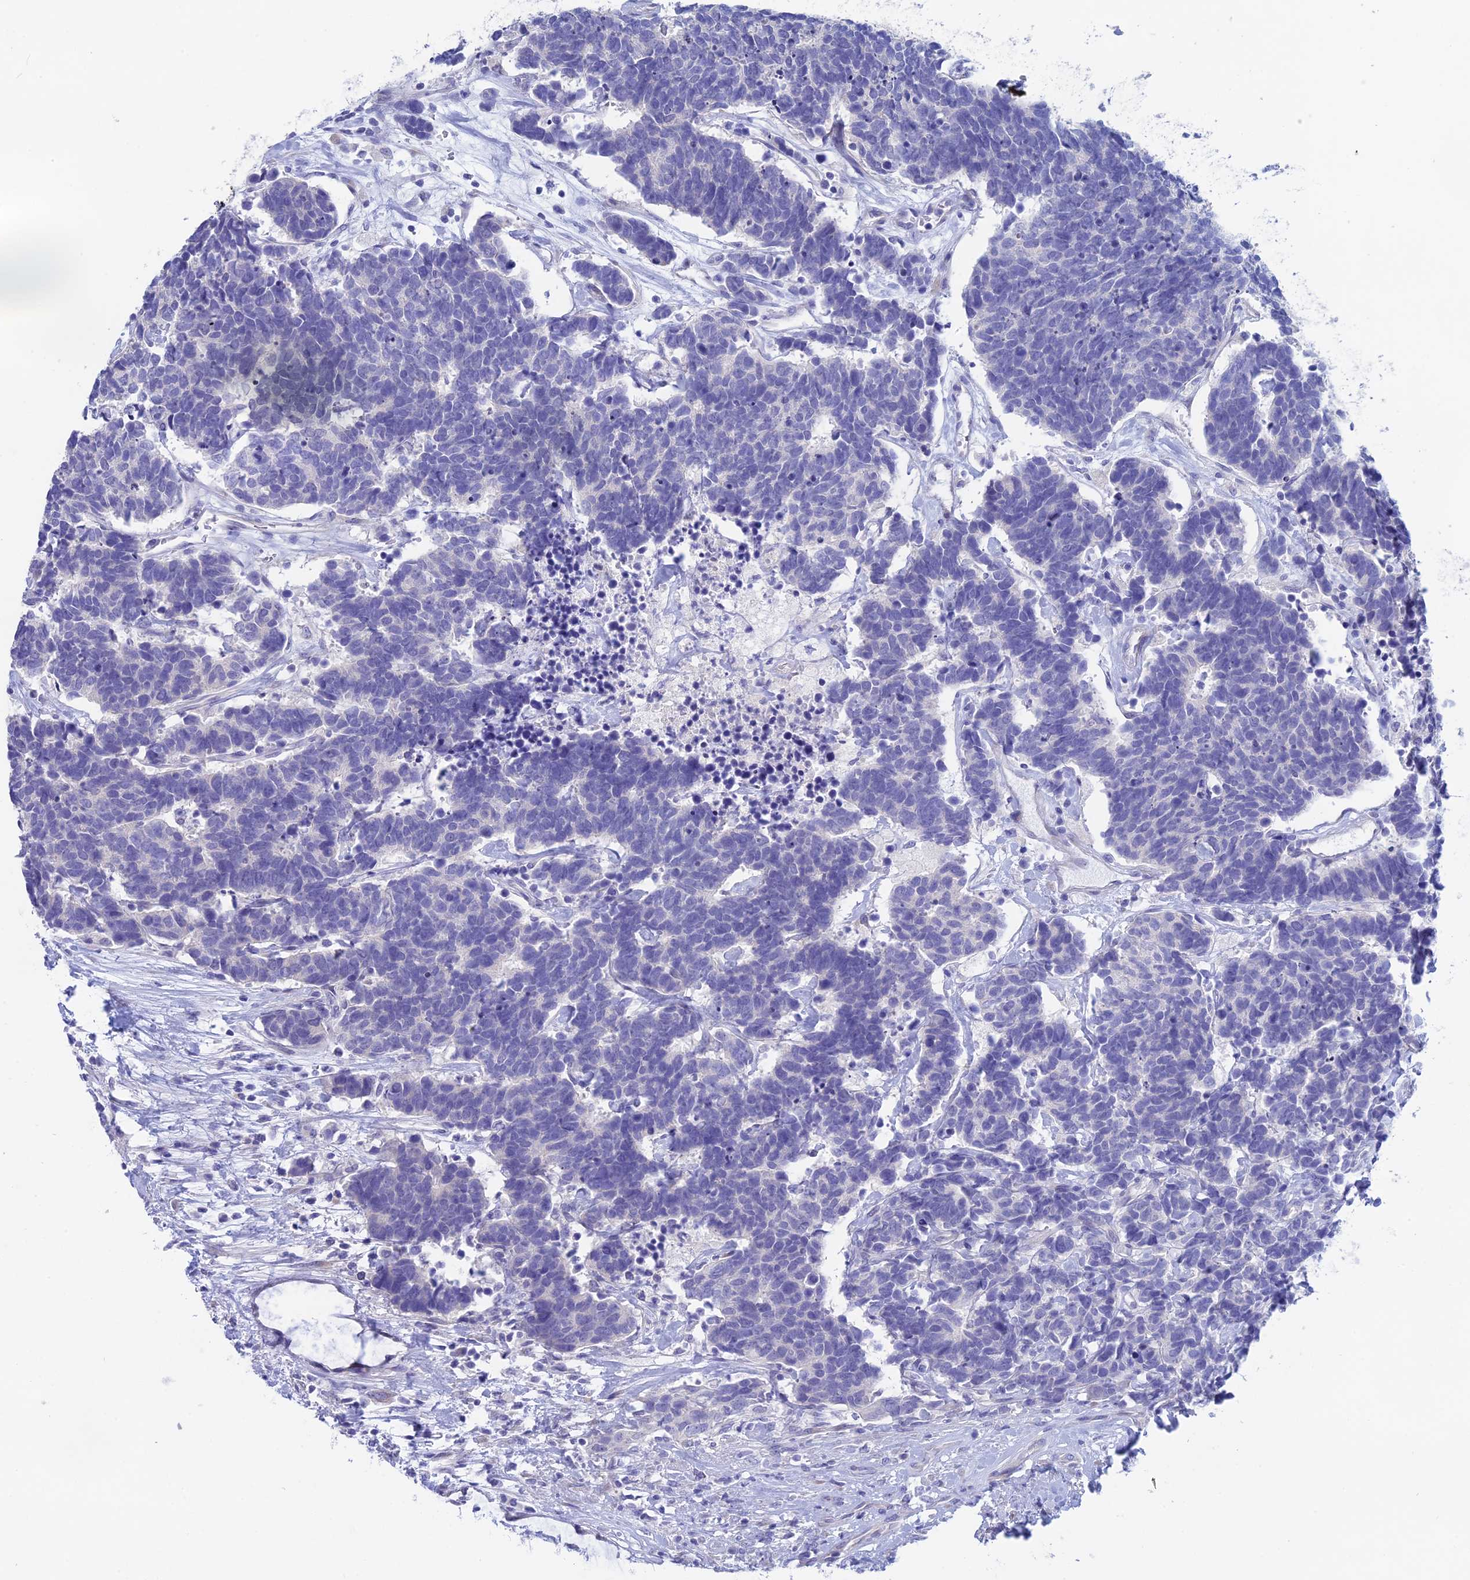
{"staining": {"intensity": "negative", "quantity": "none", "location": "none"}, "tissue": "carcinoid", "cell_type": "Tumor cells", "image_type": "cancer", "snomed": [{"axis": "morphology", "description": "Carcinoma, NOS"}, {"axis": "morphology", "description": "Carcinoid, malignant, NOS"}, {"axis": "topography", "description": "Urinary bladder"}], "caption": "This is an immunohistochemistry (IHC) micrograph of carcinoid (malignant). There is no expression in tumor cells.", "gene": "BTBD19", "patient": {"sex": "male", "age": 57}}